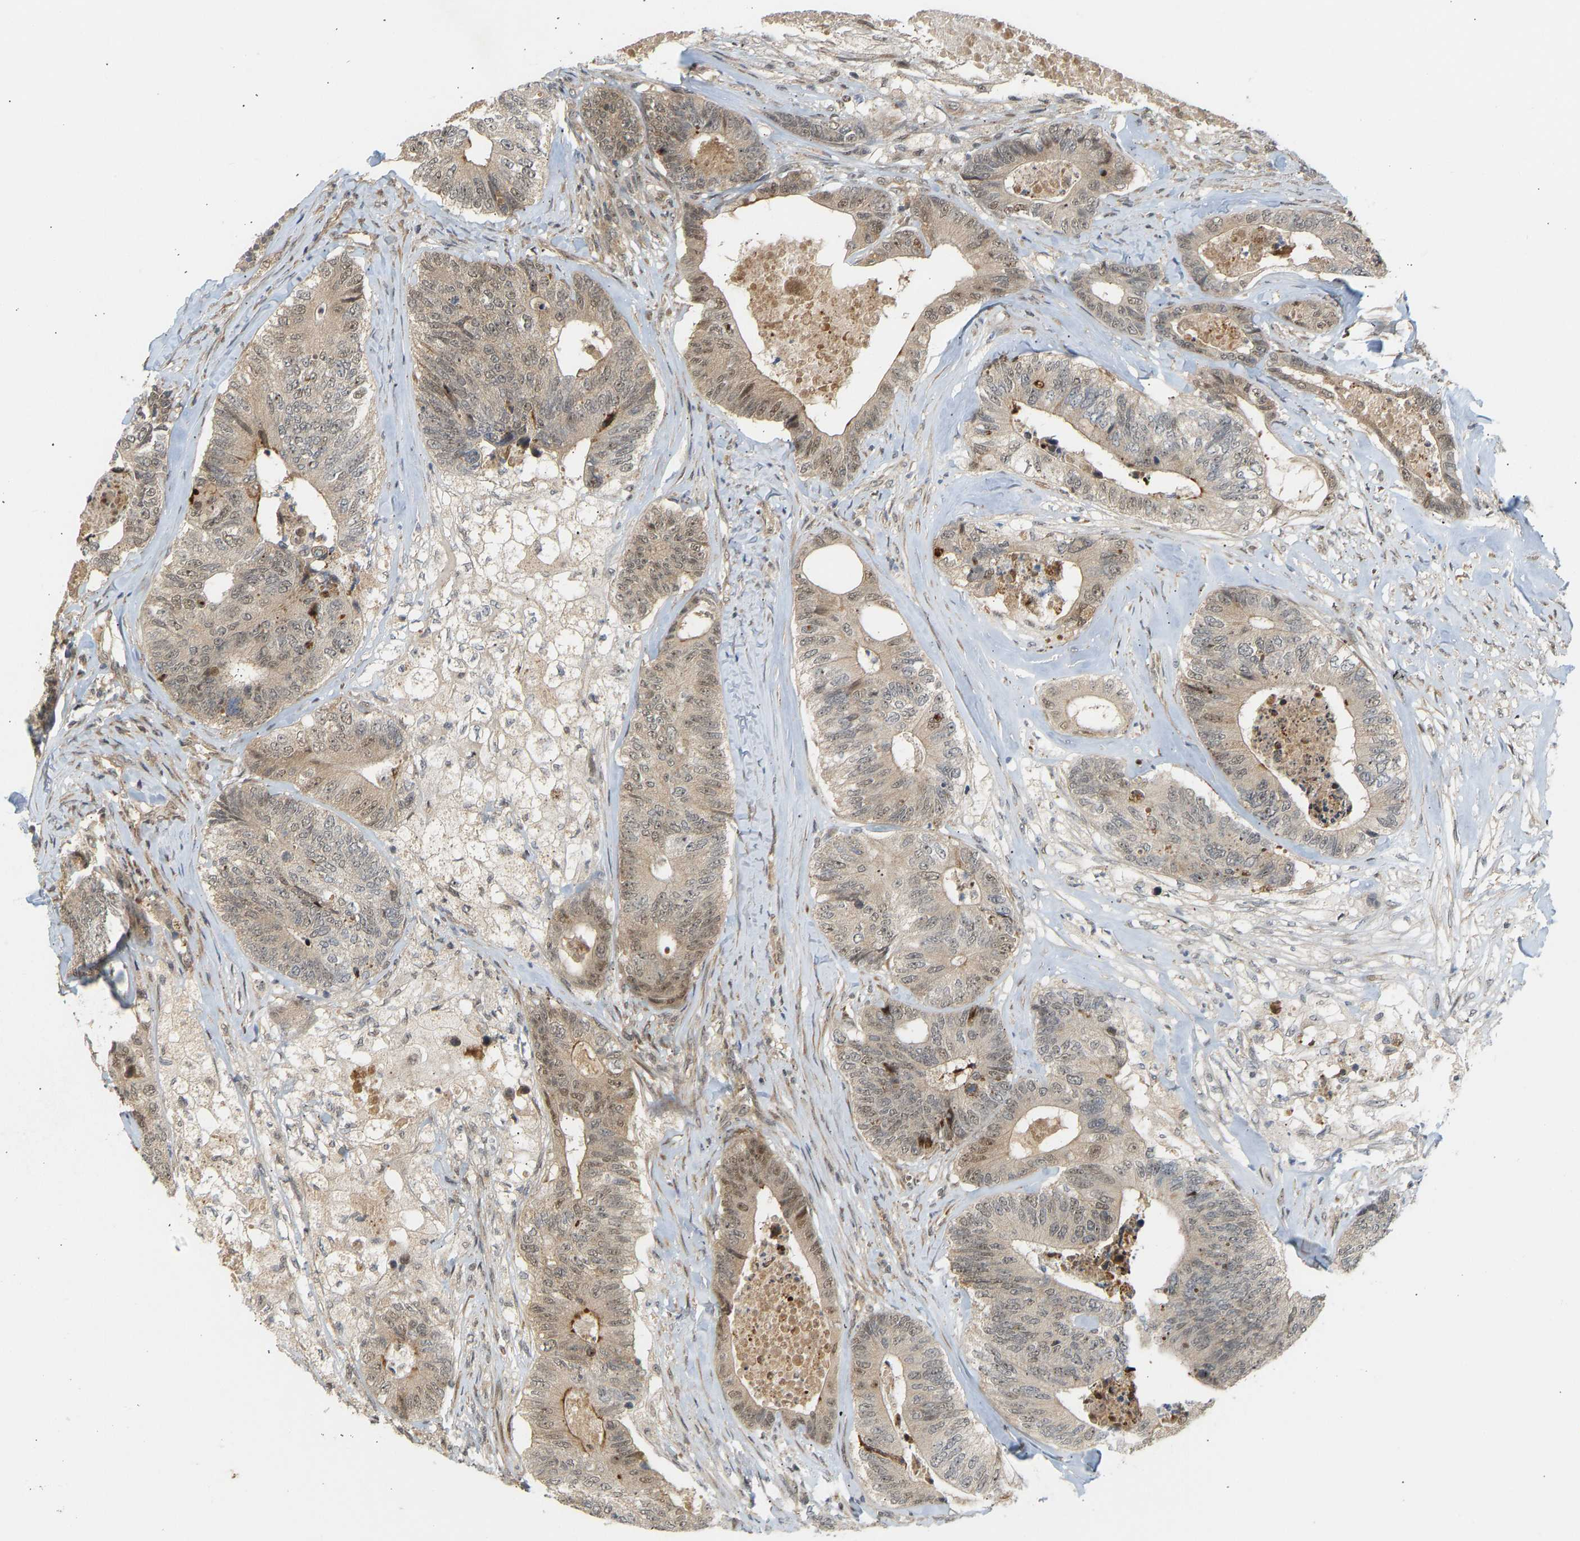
{"staining": {"intensity": "weak", "quantity": ">75%", "location": "cytoplasmic/membranous,nuclear"}, "tissue": "colorectal cancer", "cell_type": "Tumor cells", "image_type": "cancer", "snomed": [{"axis": "morphology", "description": "Adenocarcinoma, NOS"}, {"axis": "topography", "description": "Colon"}], "caption": "An immunohistochemistry (IHC) histopathology image of neoplastic tissue is shown. Protein staining in brown labels weak cytoplasmic/membranous and nuclear positivity in colorectal cancer within tumor cells.", "gene": "BAG1", "patient": {"sex": "female", "age": 67}}